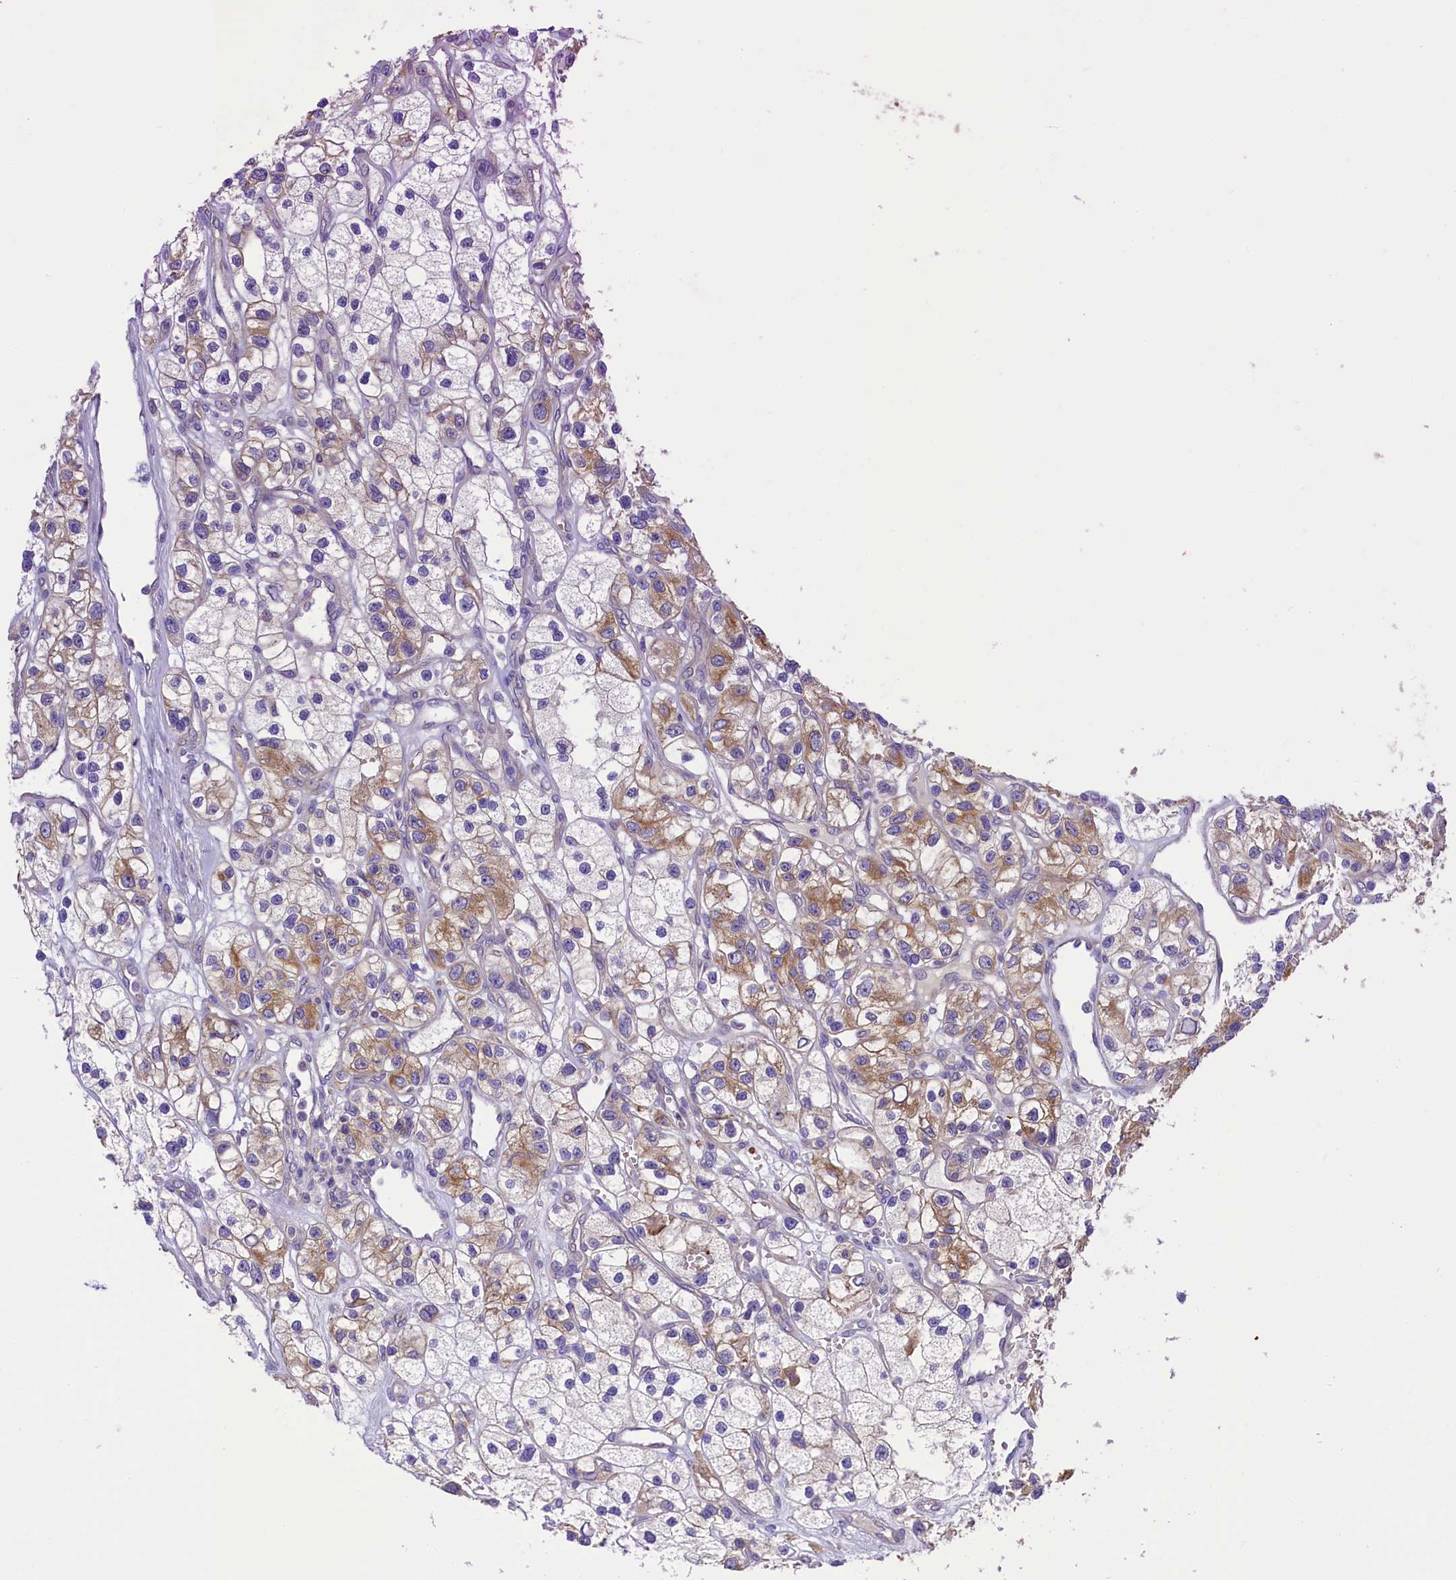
{"staining": {"intensity": "moderate", "quantity": "<25%", "location": "cytoplasmic/membranous"}, "tissue": "renal cancer", "cell_type": "Tumor cells", "image_type": "cancer", "snomed": [{"axis": "morphology", "description": "Adenocarcinoma, NOS"}, {"axis": "topography", "description": "Kidney"}], "caption": "Immunohistochemical staining of renal cancer (adenocarcinoma) exhibits low levels of moderate cytoplasmic/membranous protein staining in approximately <25% of tumor cells.", "gene": "LARP4", "patient": {"sex": "female", "age": 57}}